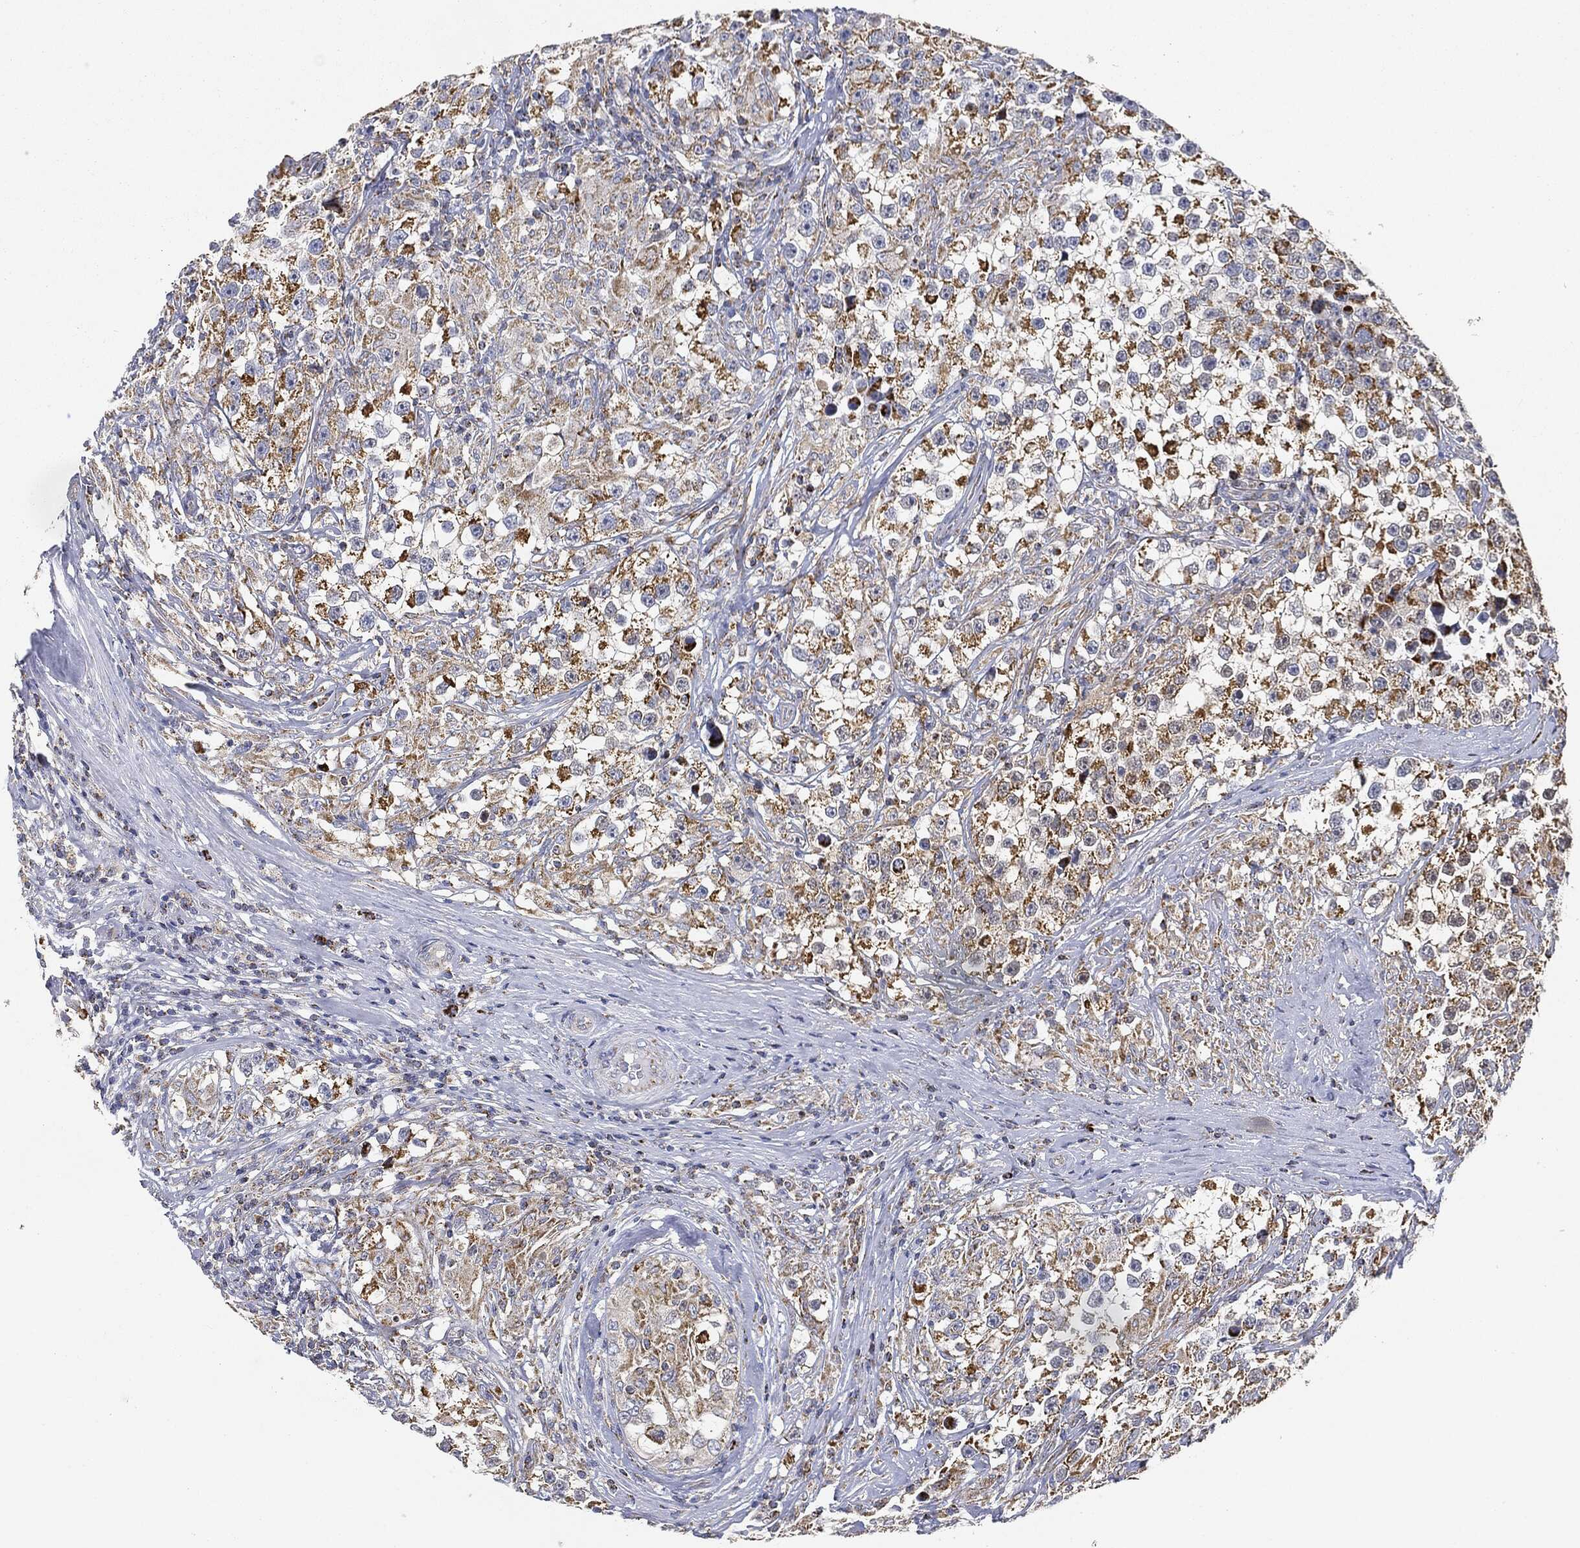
{"staining": {"intensity": "strong", "quantity": ">75%", "location": "cytoplasmic/membranous"}, "tissue": "testis cancer", "cell_type": "Tumor cells", "image_type": "cancer", "snomed": [{"axis": "morphology", "description": "Seminoma, NOS"}, {"axis": "topography", "description": "Testis"}], "caption": "There is high levels of strong cytoplasmic/membranous staining in tumor cells of testis cancer, as demonstrated by immunohistochemical staining (brown color).", "gene": "CAPN15", "patient": {"sex": "male", "age": 46}}